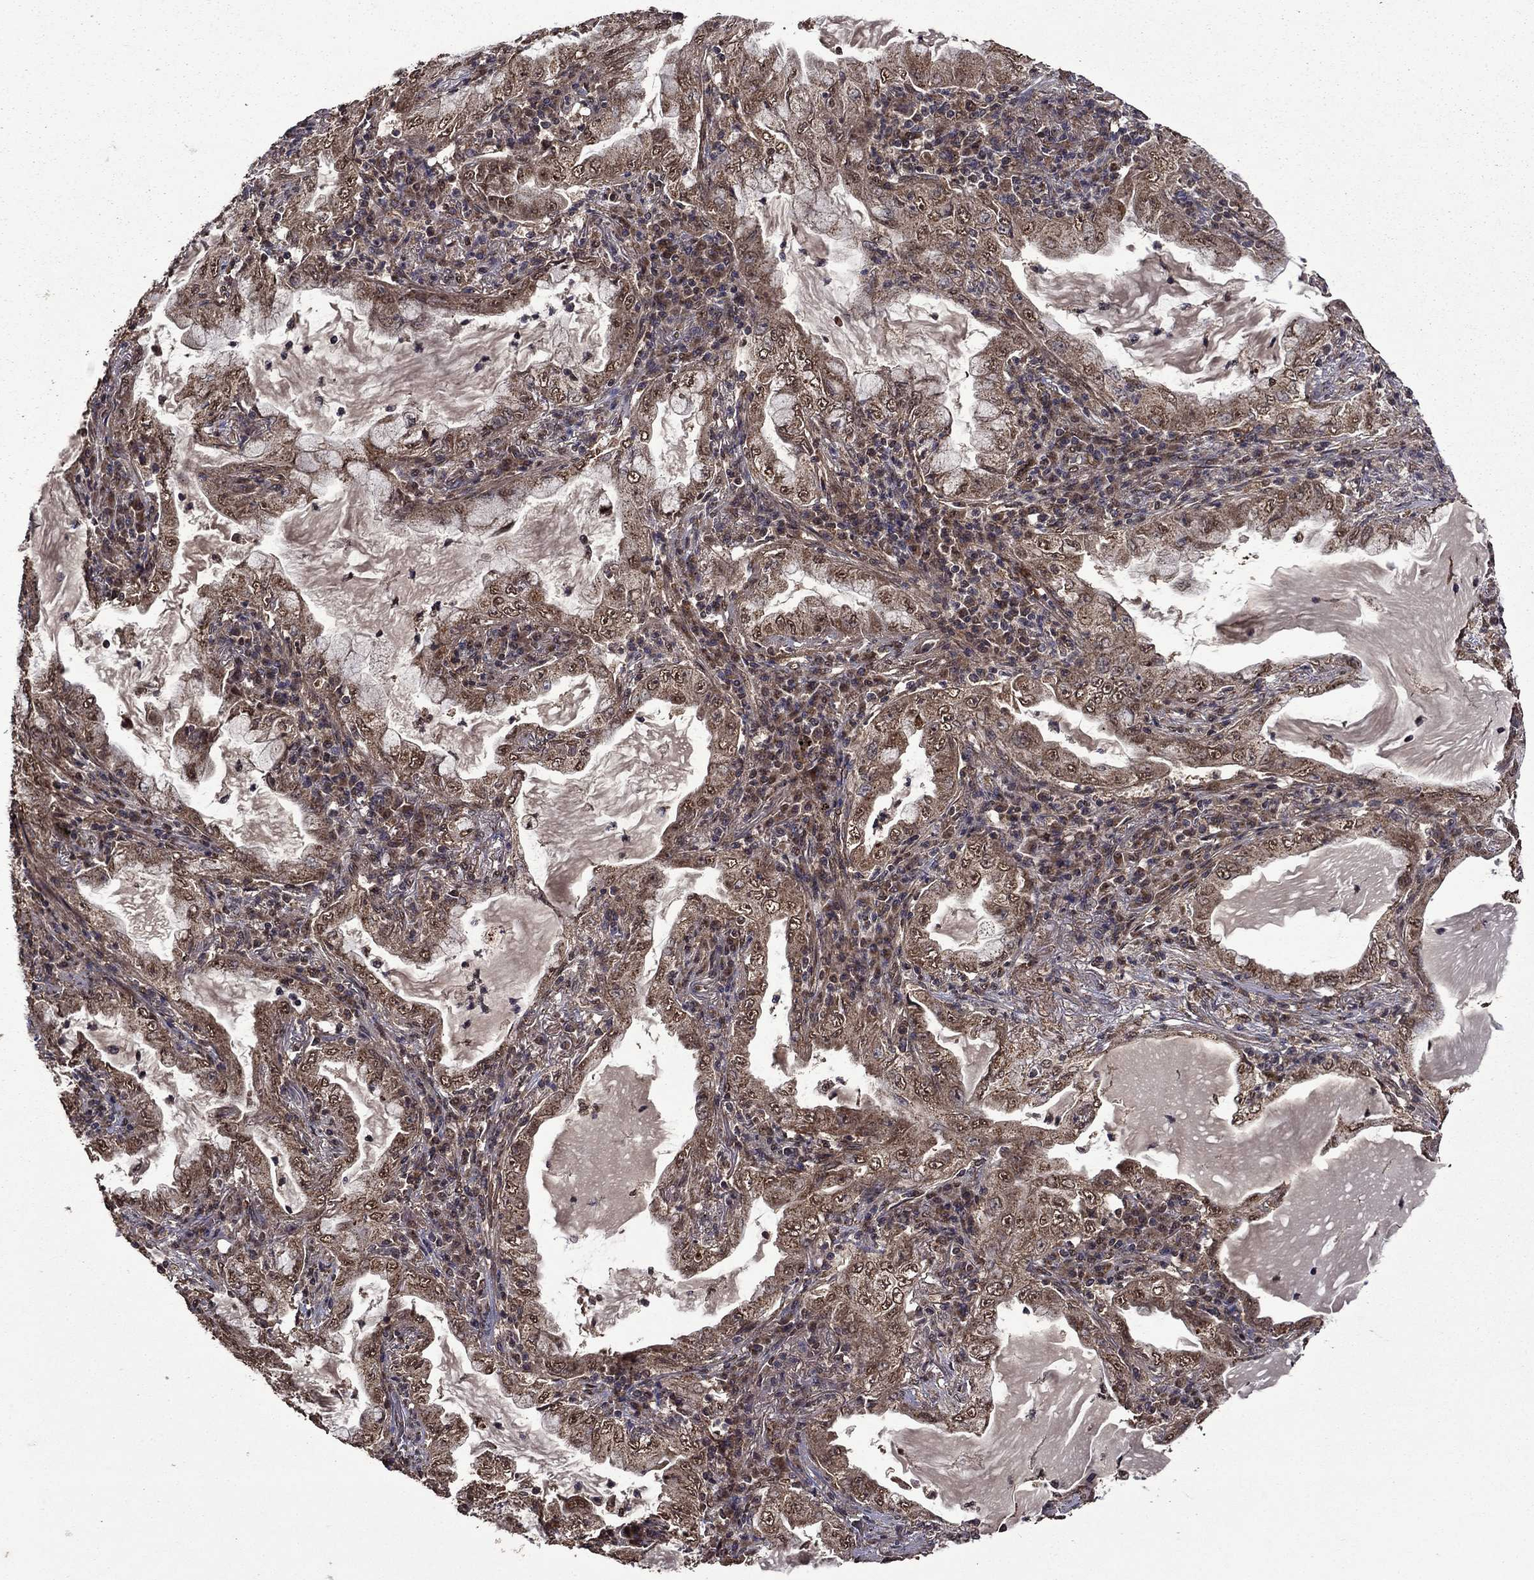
{"staining": {"intensity": "moderate", "quantity": ">75%", "location": "cytoplasmic/membranous,nuclear"}, "tissue": "lung cancer", "cell_type": "Tumor cells", "image_type": "cancer", "snomed": [{"axis": "morphology", "description": "Adenocarcinoma, NOS"}, {"axis": "topography", "description": "Lung"}], "caption": "This histopathology image demonstrates lung cancer (adenocarcinoma) stained with immunohistochemistry to label a protein in brown. The cytoplasmic/membranous and nuclear of tumor cells show moderate positivity for the protein. Nuclei are counter-stained blue.", "gene": "ITM2B", "patient": {"sex": "female", "age": 73}}